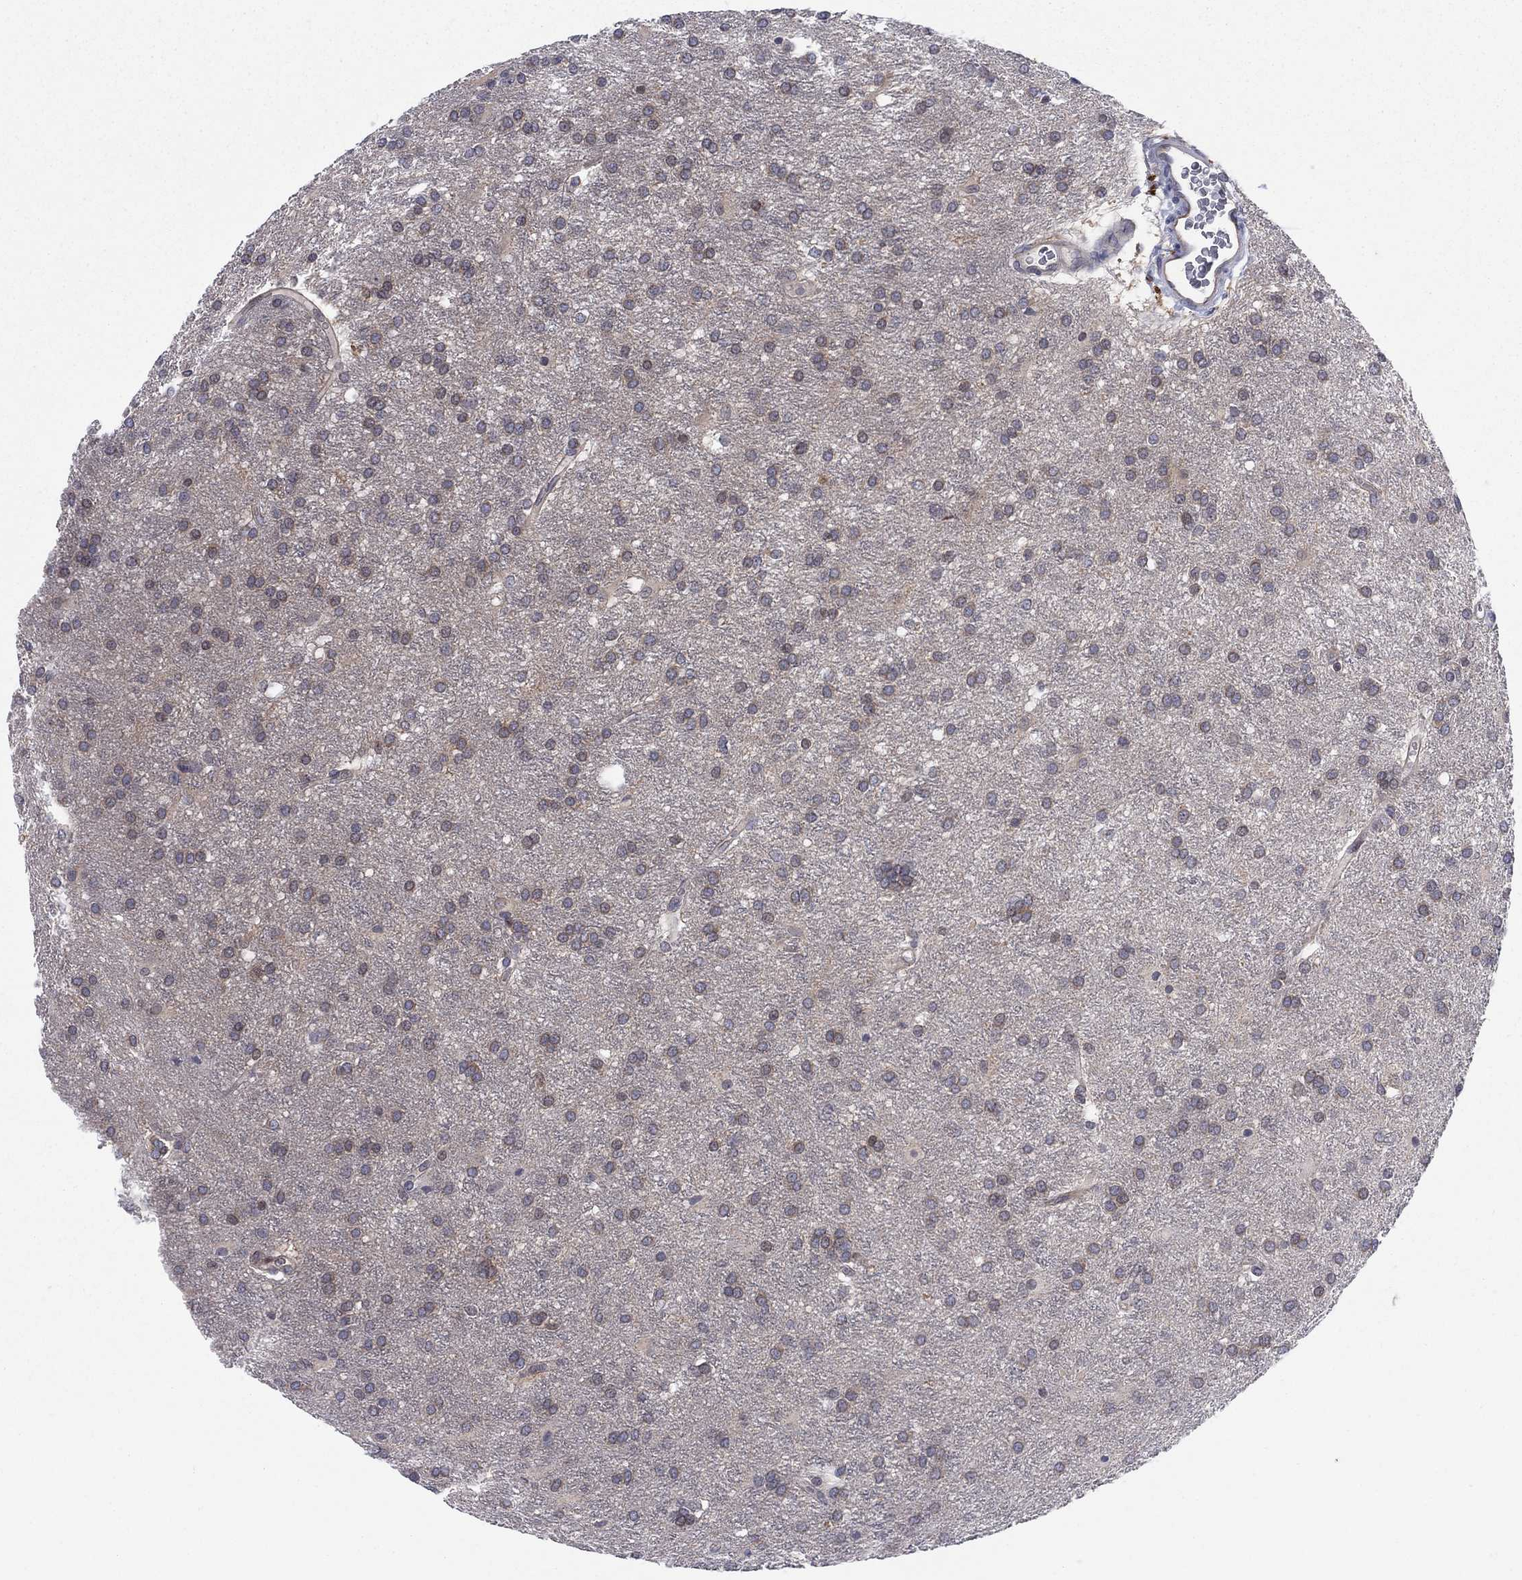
{"staining": {"intensity": "negative", "quantity": "none", "location": "none"}, "tissue": "glioma", "cell_type": "Tumor cells", "image_type": "cancer", "snomed": [{"axis": "morphology", "description": "Glioma, malignant, Low grade"}, {"axis": "topography", "description": "Brain"}], "caption": "IHC histopathology image of human malignant glioma (low-grade) stained for a protein (brown), which shows no positivity in tumor cells.", "gene": "ZNHIT3", "patient": {"sex": "female", "age": 32}}